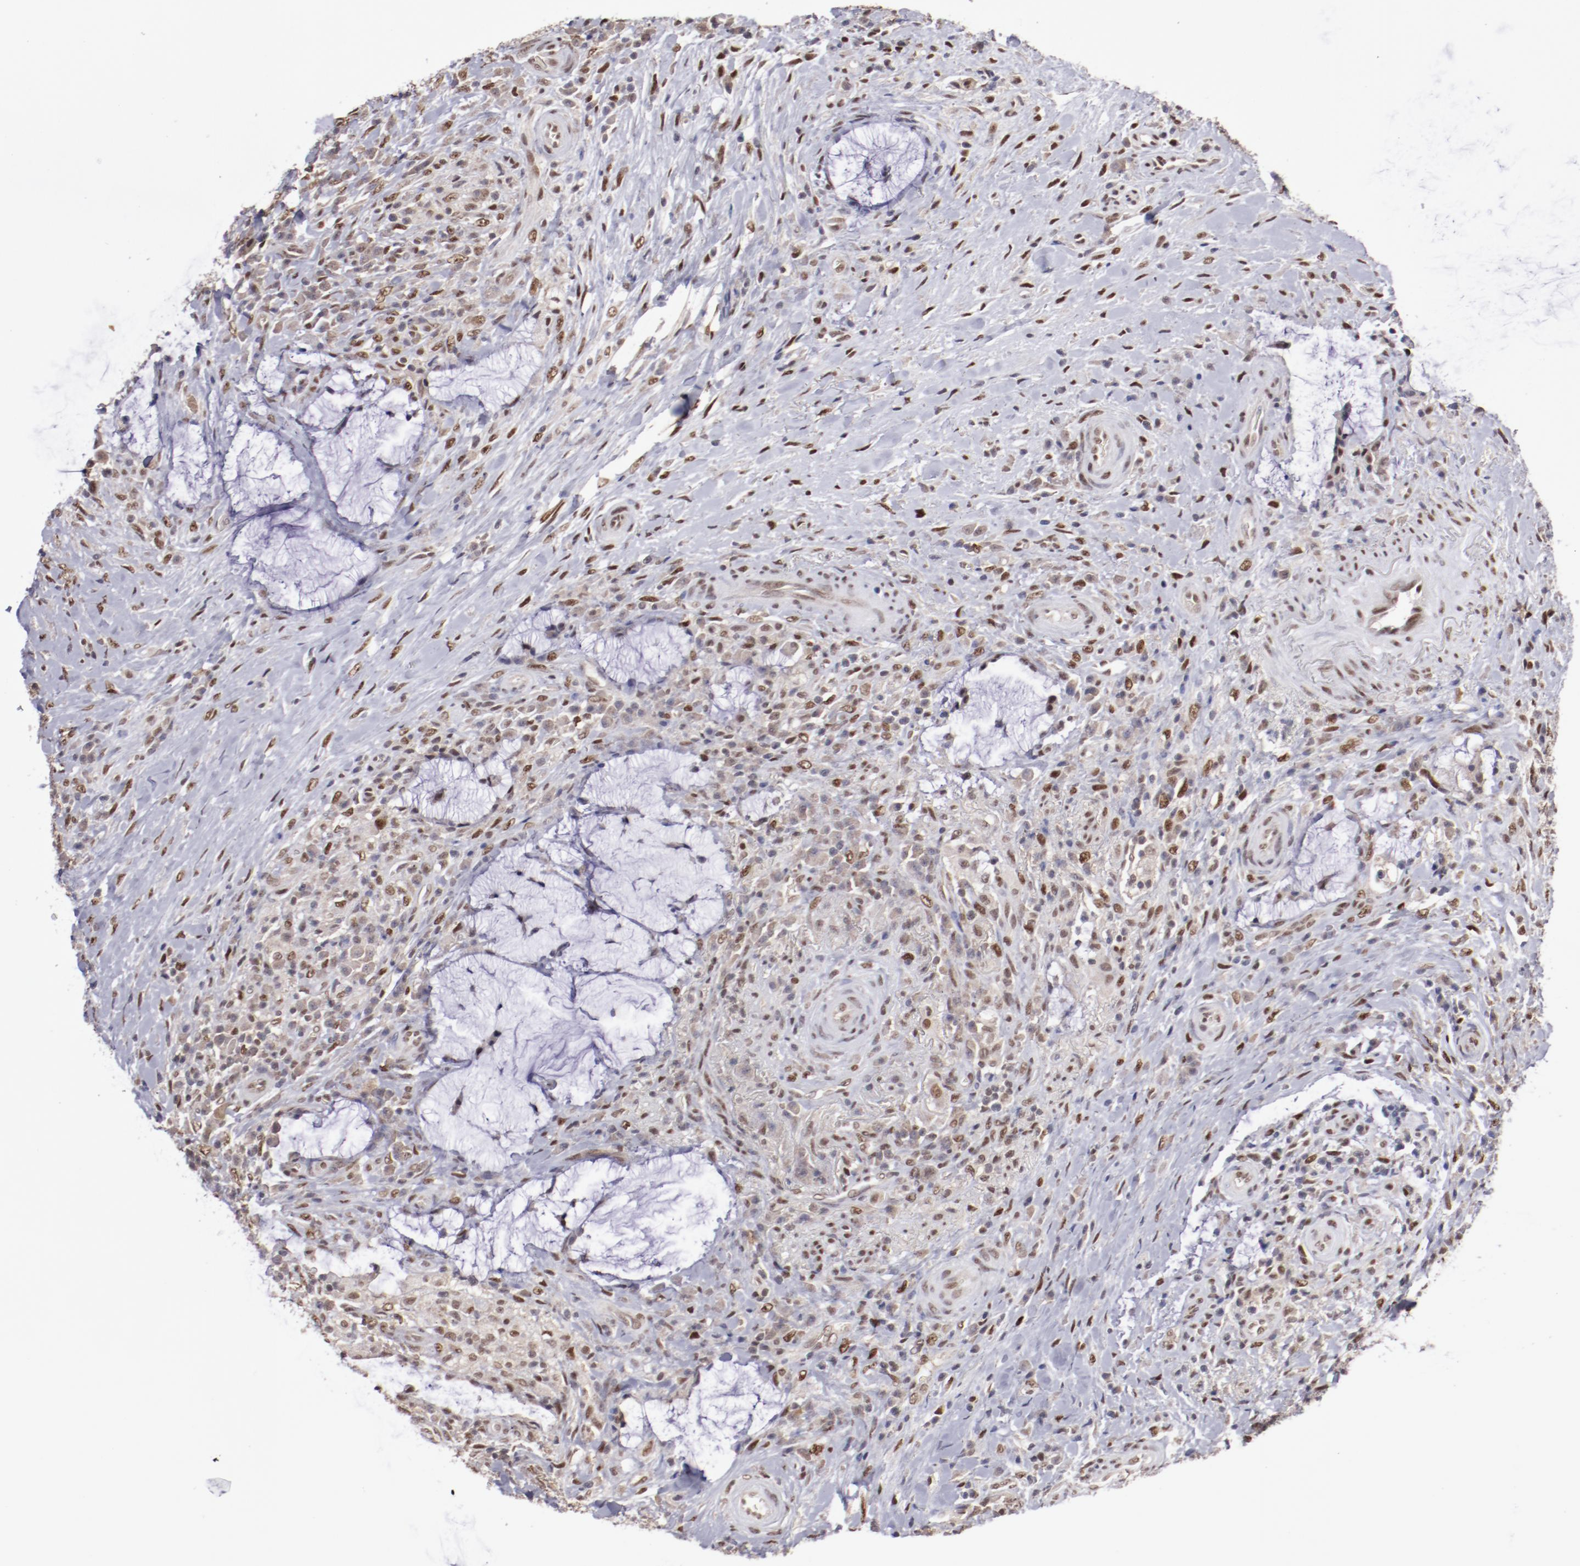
{"staining": {"intensity": "weak", "quantity": ">75%", "location": "cytoplasmic/membranous"}, "tissue": "colorectal cancer", "cell_type": "Tumor cells", "image_type": "cancer", "snomed": [{"axis": "morphology", "description": "Adenocarcinoma, NOS"}, {"axis": "topography", "description": "Rectum"}], "caption": "The image demonstrates staining of colorectal cancer (adenocarcinoma), revealing weak cytoplasmic/membranous protein positivity (brown color) within tumor cells.", "gene": "ARNT", "patient": {"sex": "female", "age": 71}}